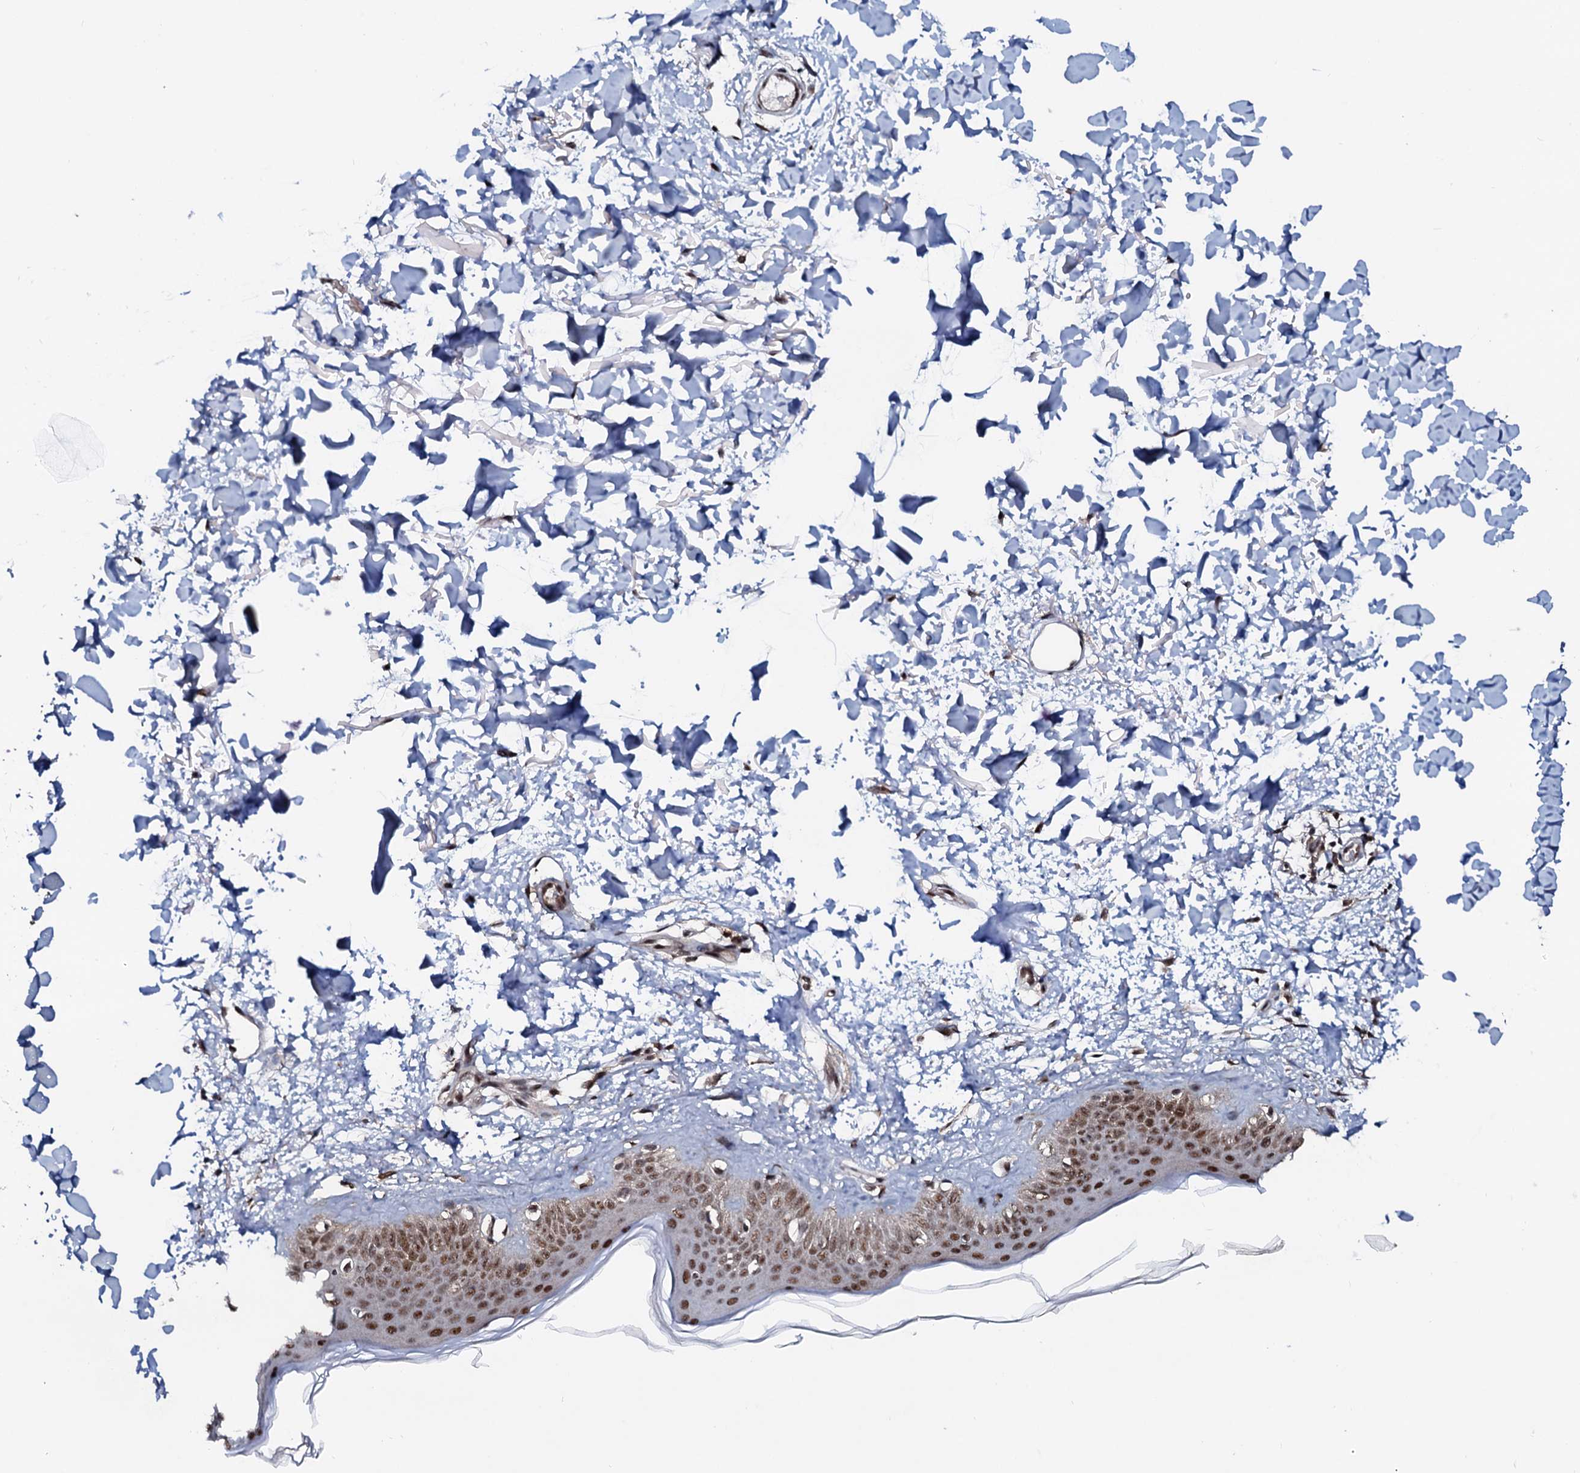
{"staining": {"intensity": "moderate", "quantity": ">75%", "location": "nuclear"}, "tissue": "skin", "cell_type": "Fibroblasts", "image_type": "normal", "snomed": [{"axis": "morphology", "description": "Normal tissue, NOS"}, {"axis": "topography", "description": "Skin"}], "caption": "Human skin stained with a brown dye reveals moderate nuclear positive expression in approximately >75% of fibroblasts.", "gene": "PRPF18", "patient": {"sex": "female", "age": 58}}